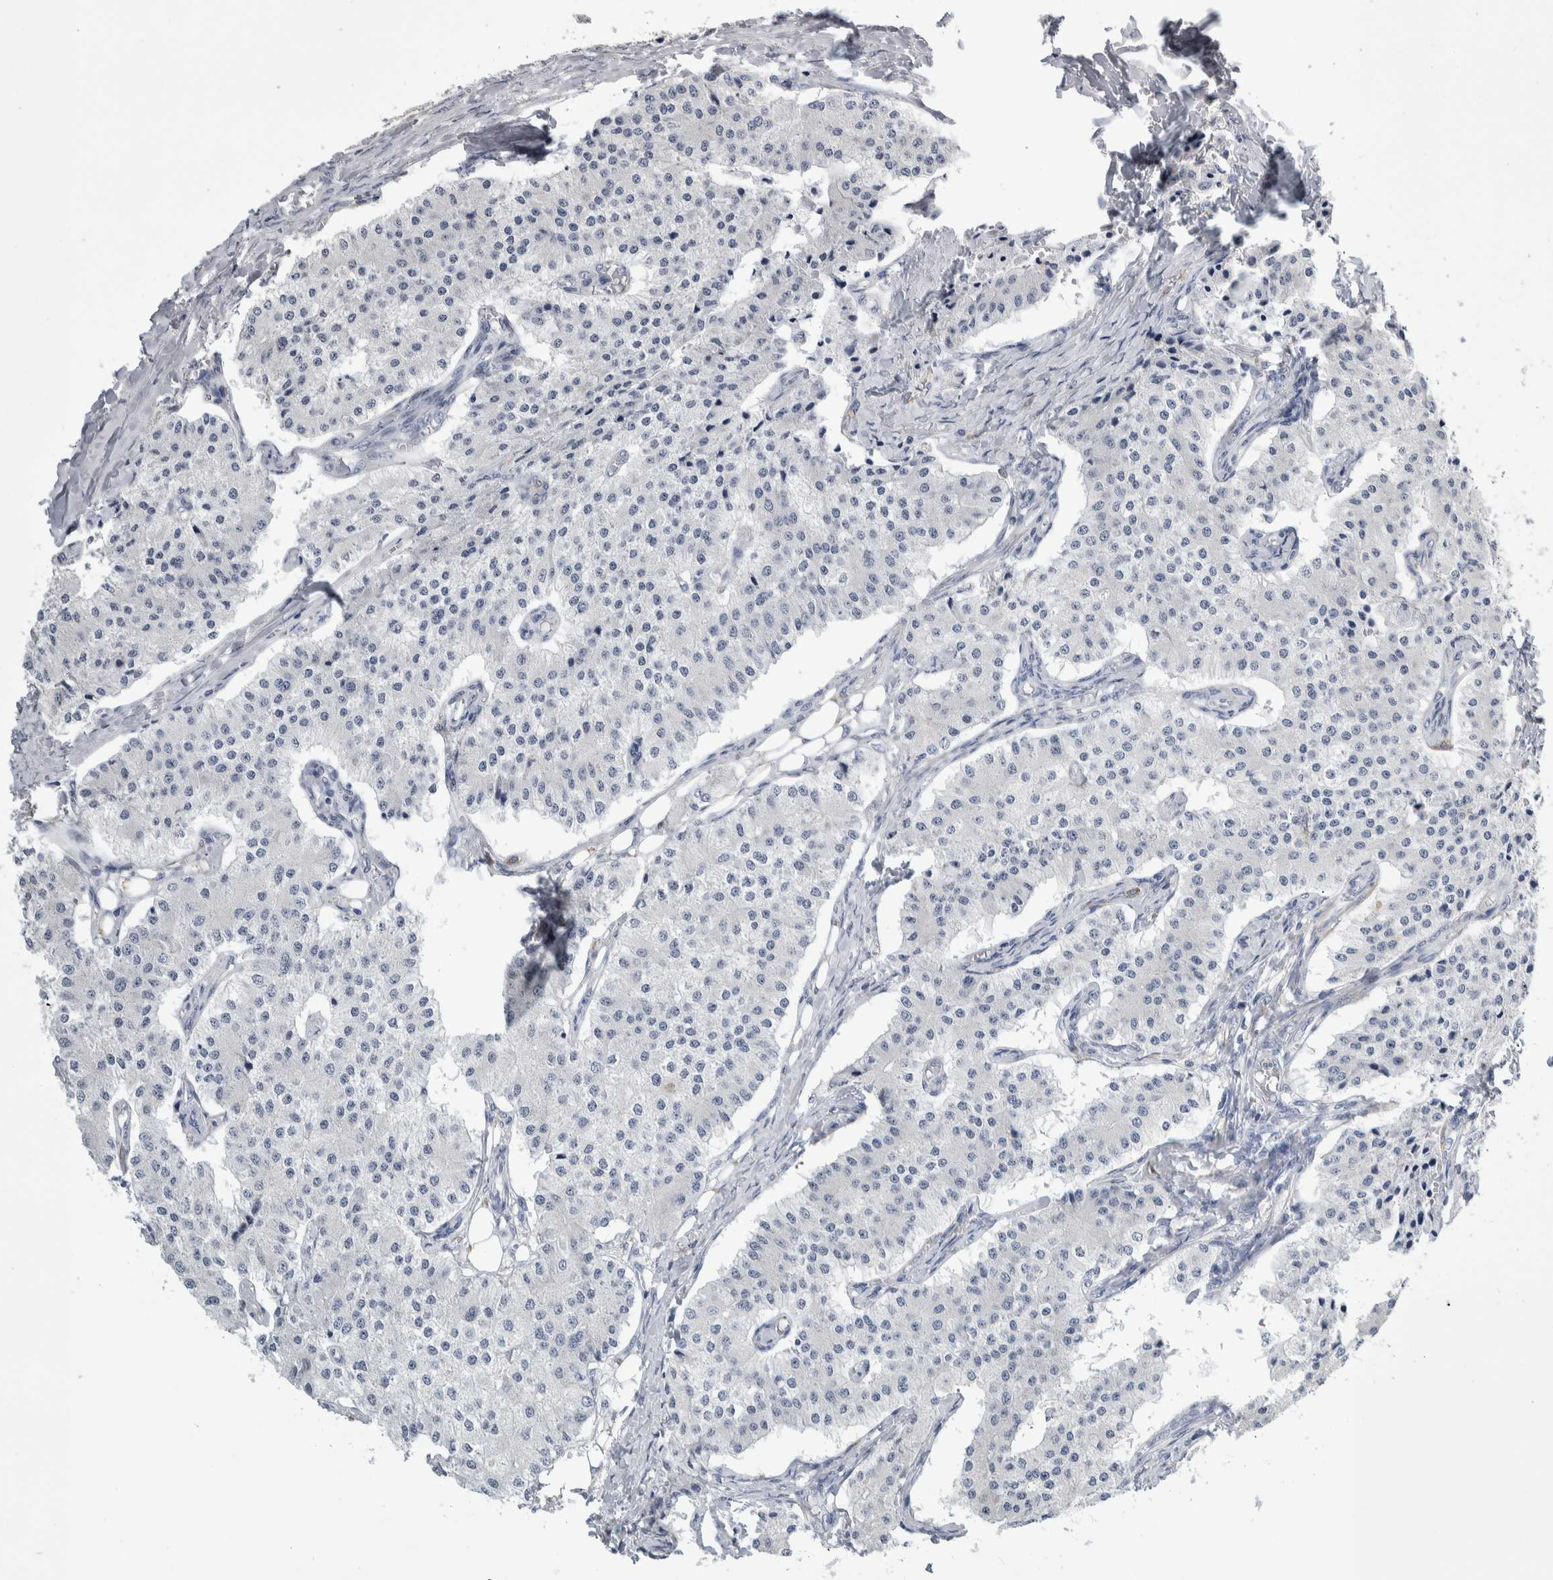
{"staining": {"intensity": "negative", "quantity": "none", "location": "none"}, "tissue": "carcinoid", "cell_type": "Tumor cells", "image_type": "cancer", "snomed": [{"axis": "morphology", "description": "Carcinoid, malignant, NOS"}, {"axis": "topography", "description": "Colon"}], "caption": "DAB (3,3'-diaminobenzidine) immunohistochemical staining of carcinoid exhibits no significant staining in tumor cells. Nuclei are stained in blue.", "gene": "SKAP2", "patient": {"sex": "female", "age": 52}}